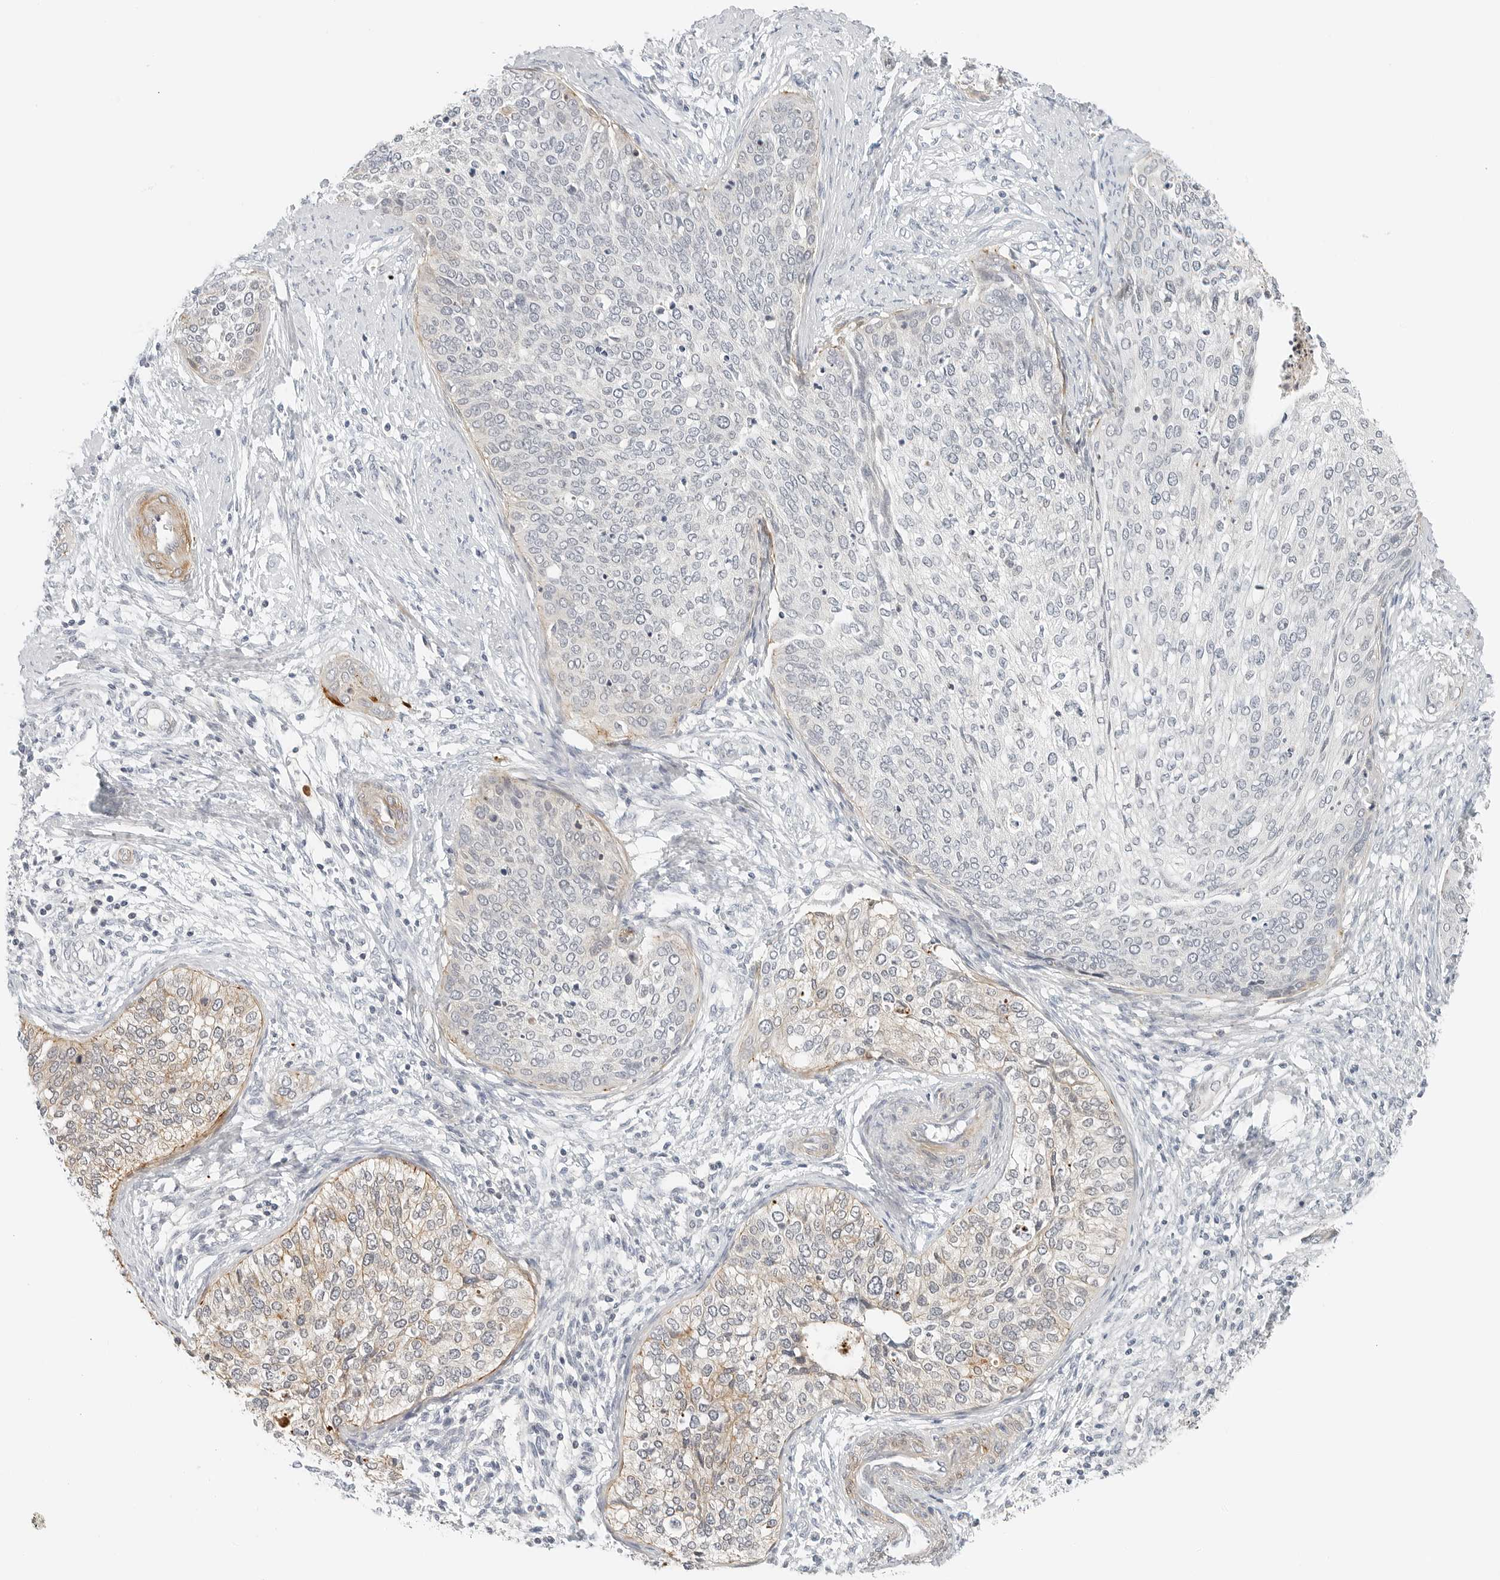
{"staining": {"intensity": "weak", "quantity": "<25%", "location": "cytoplasmic/membranous"}, "tissue": "cervical cancer", "cell_type": "Tumor cells", "image_type": "cancer", "snomed": [{"axis": "morphology", "description": "Squamous cell carcinoma, NOS"}, {"axis": "topography", "description": "Cervix"}], "caption": "This micrograph is of cervical cancer (squamous cell carcinoma) stained with IHC to label a protein in brown with the nuclei are counter-stained blue. There is no positivity in tumor cells.", "gene": "IQCC", "patient": {"sex": "female", "age": 37}}